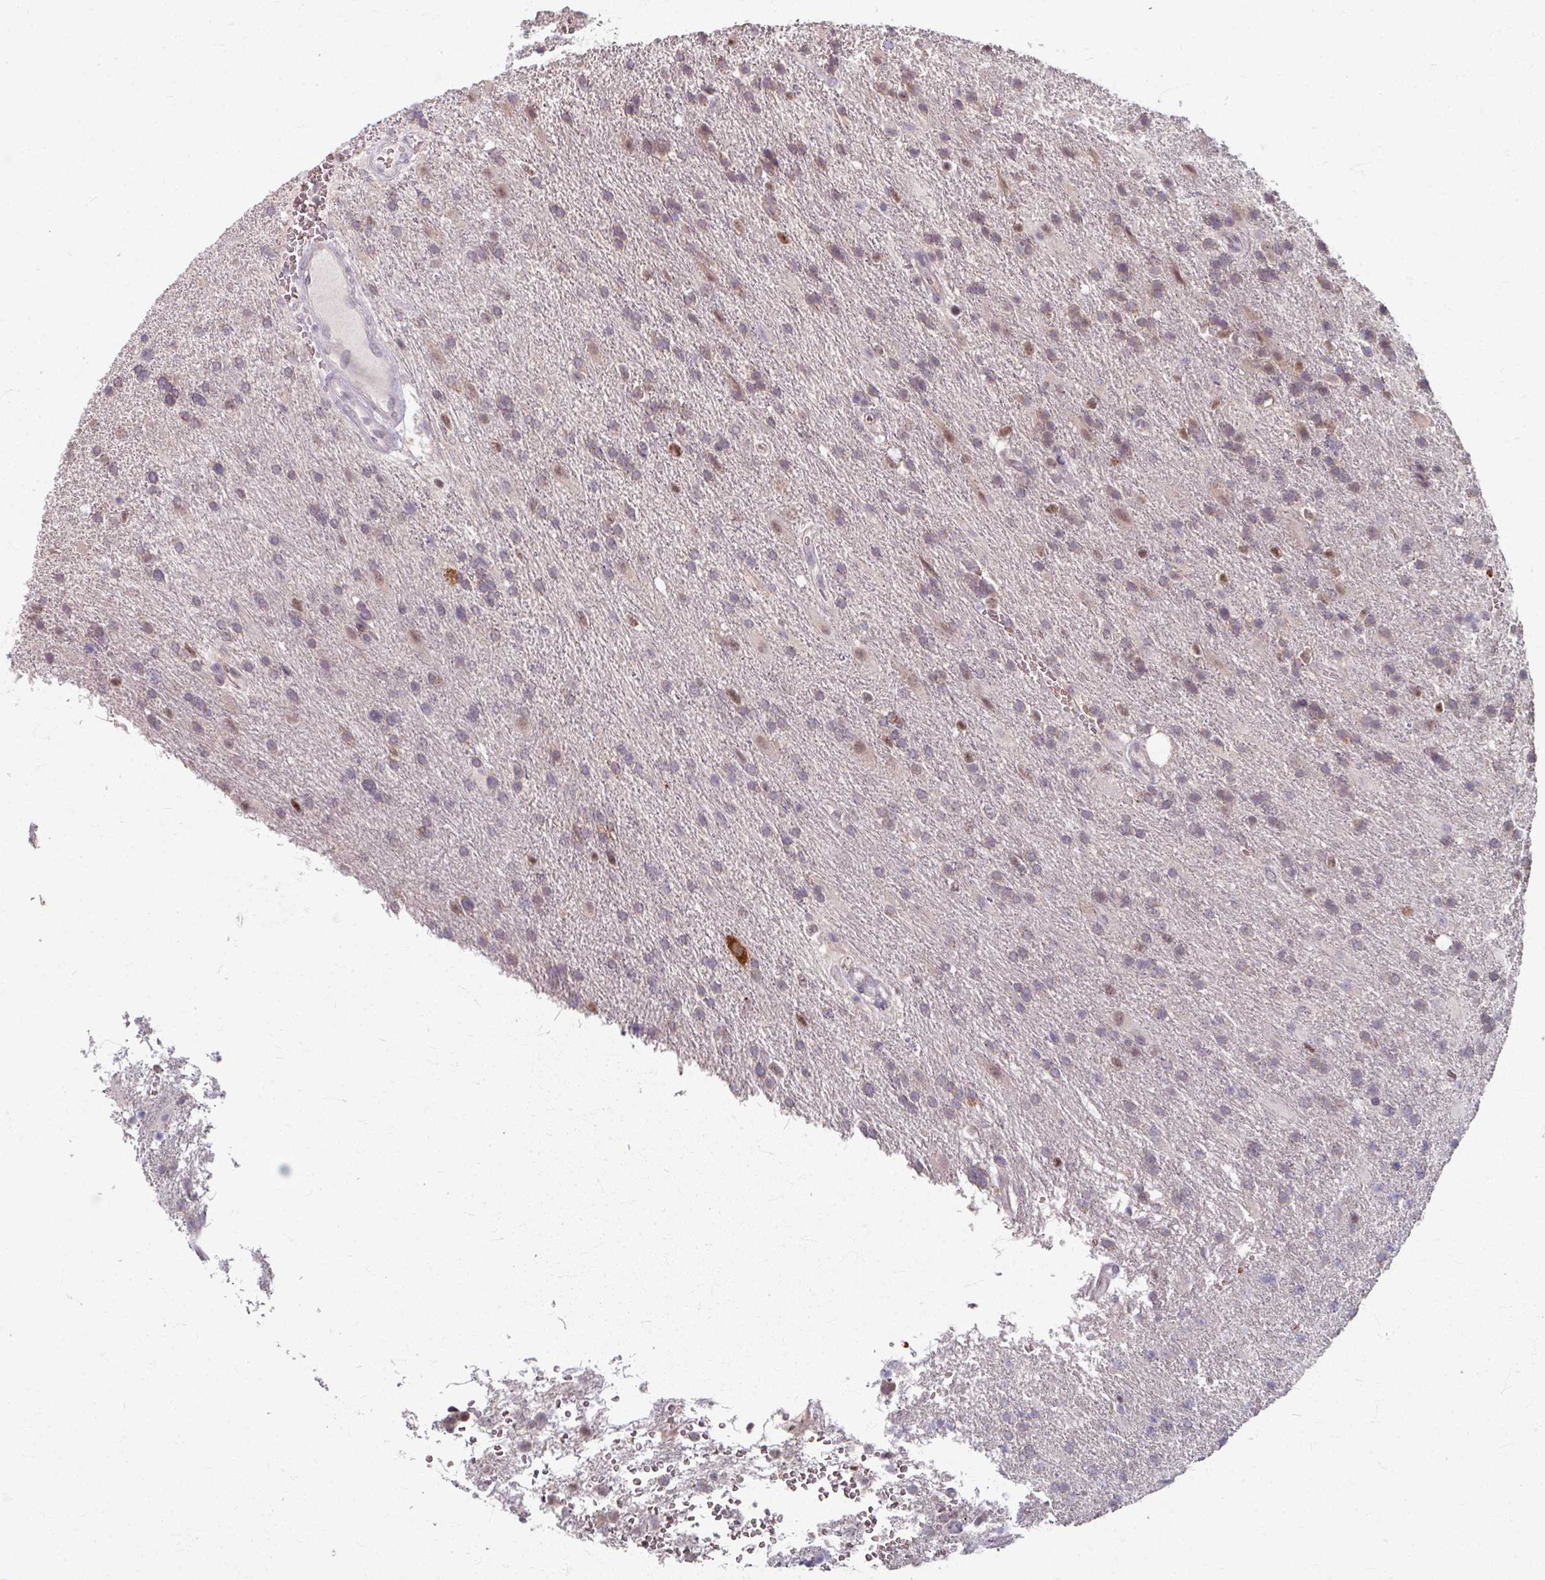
{"staining": {"intensity": "negative", "quantity": "none", "location": "none"}, "tissue": "glioma", "cell_type": "Tumor cells", "image_type": "cancer", "snomed": [{"axis": "morphology", "description": "Glioma, malignant, High grade"}, {"axis": "topography", "description": "Brain"}], "caption": "DAB immunohistochemical staining of human glioma reveals no significant staining in tumor cells. (DAB (3,3'-diaminobenzidine) IHC with hematoxylin counter stain).", "gene": "KMT5C", "patient": {"sex": "male", "age": 56}}